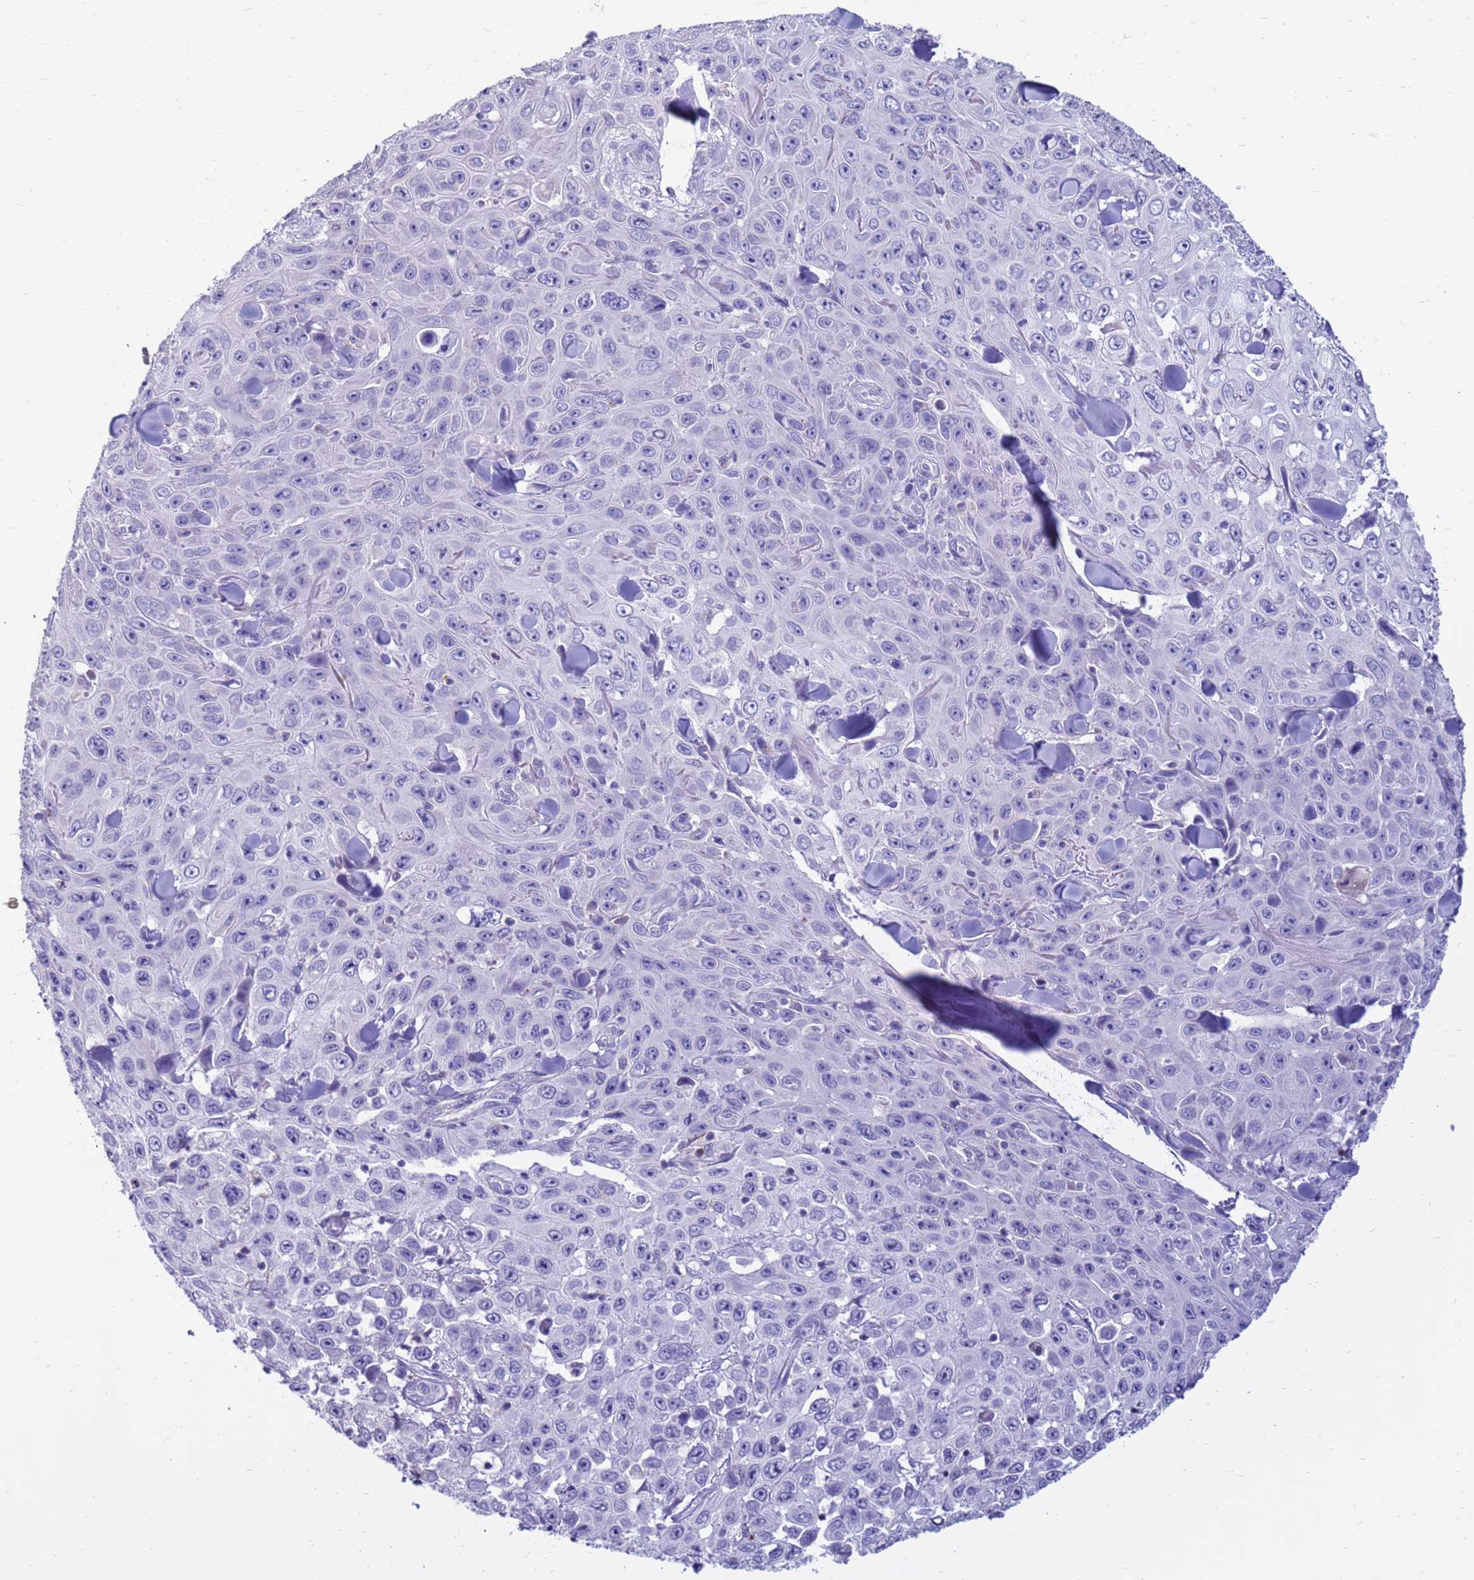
{"staining": {"intensity": "negative", "quantity": "none", "location": "none"}, "tissue": "skin cancer", "cell_type": "Tumor cells", "image_type": "cancer", "snomed": [{"axis": "morphology", "description": "Basal cell carcinoma"}, {"axis": "topography", "description": "Skin"}], "caption": "DAB immunohistochemical staining of skin cancer displays no significant positivity in tumor cells.", "gene": "PDE10A", "patient": {"sex": "male", "age": 73}}